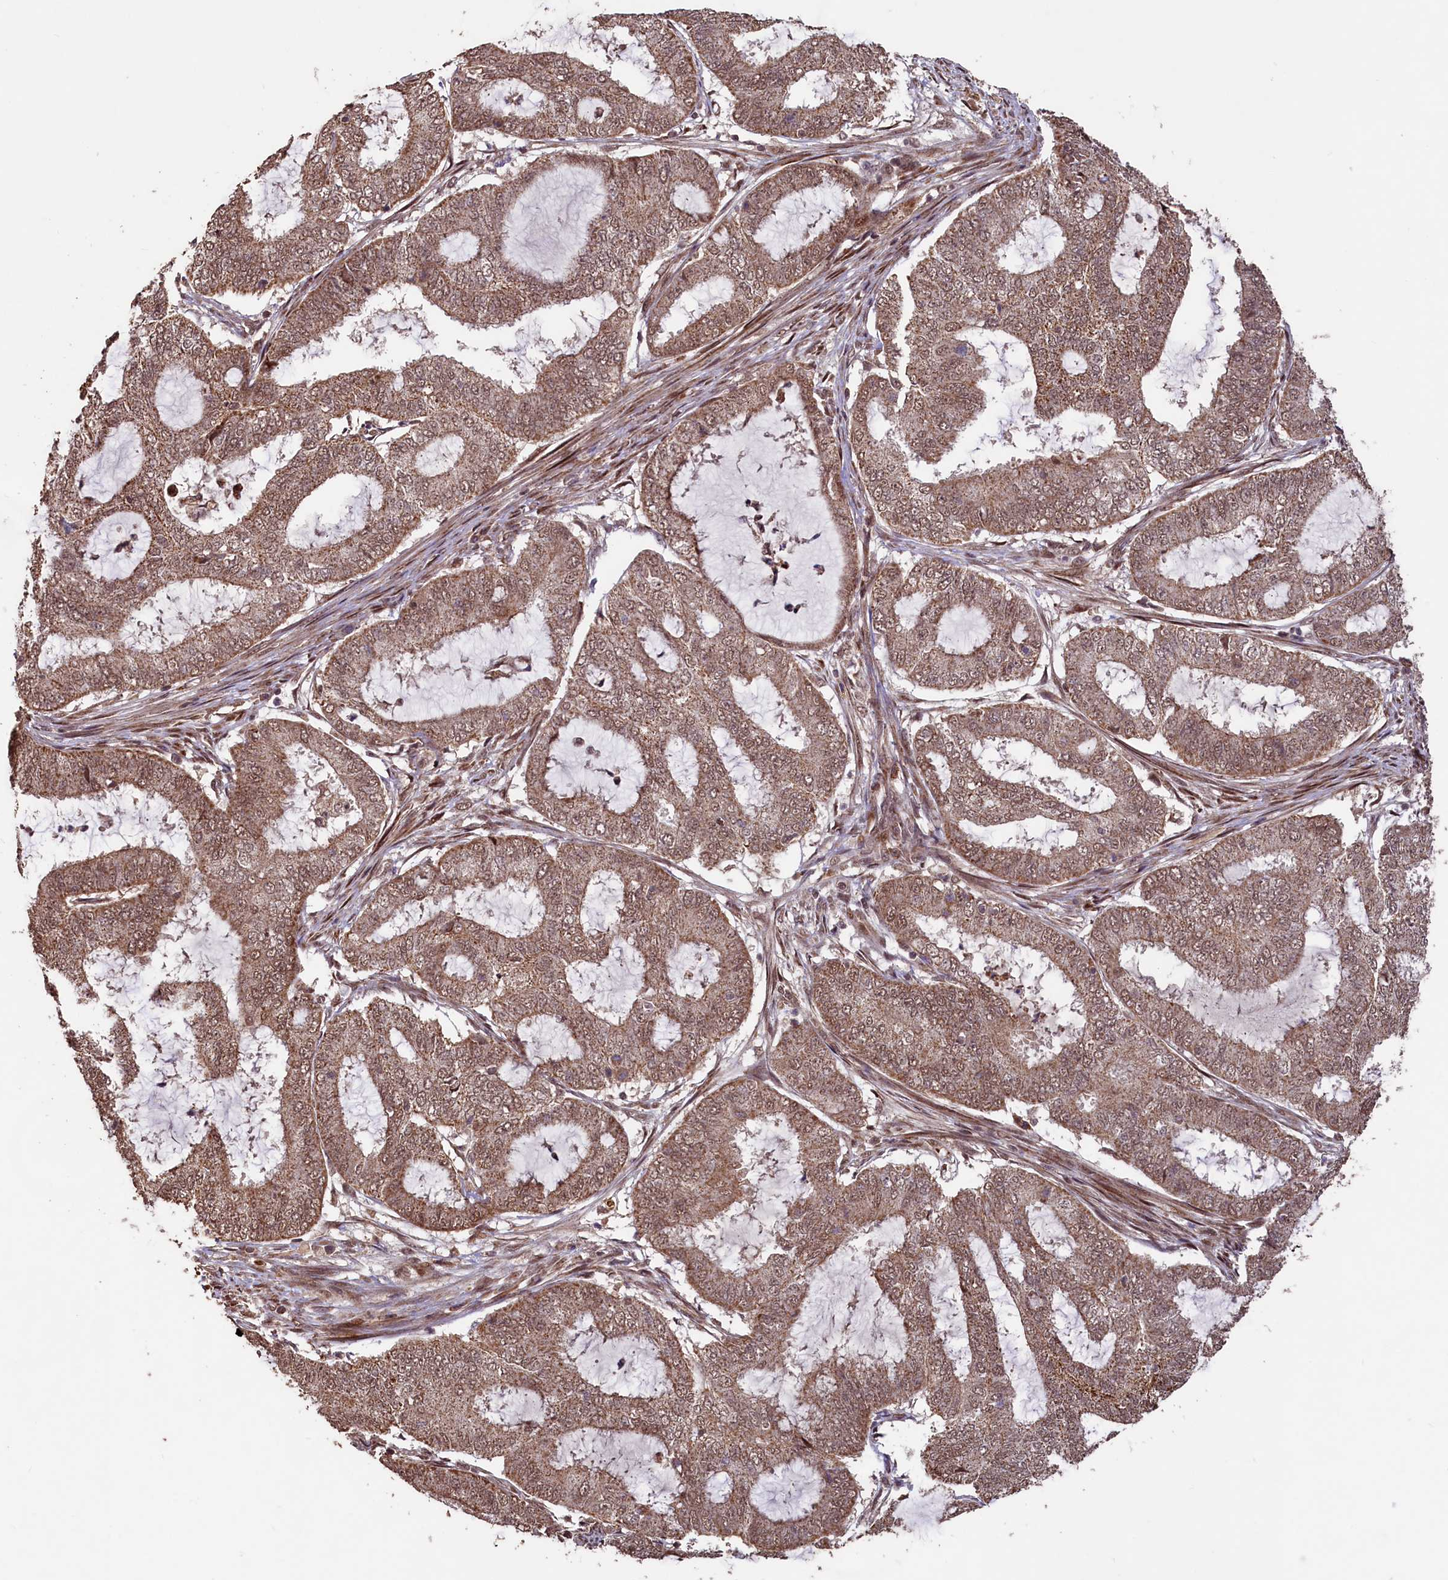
{"staining": {"intensity": "moderate", "quantity": ">75%", "location": "cytoplasmic/membranous,nuclear"}, "tissue": "endometrial cancer", "cell_type": "Tumor cells", "image_type": "cancer", "snomed": [{"axis": "morphology", "description": "Adenocarcinoma, NOS"}, {"axis": "topography", "description": "Endometrium"}], "caption": "Endometrial adenocarcinoma stained with a brown dye shows moderate cytoplasmic/membranous and nuclear positive positivity in approximately >75% of tumor cells.", "gene": "SHPRH", "patient": {"sex": "female", "age": 51}}